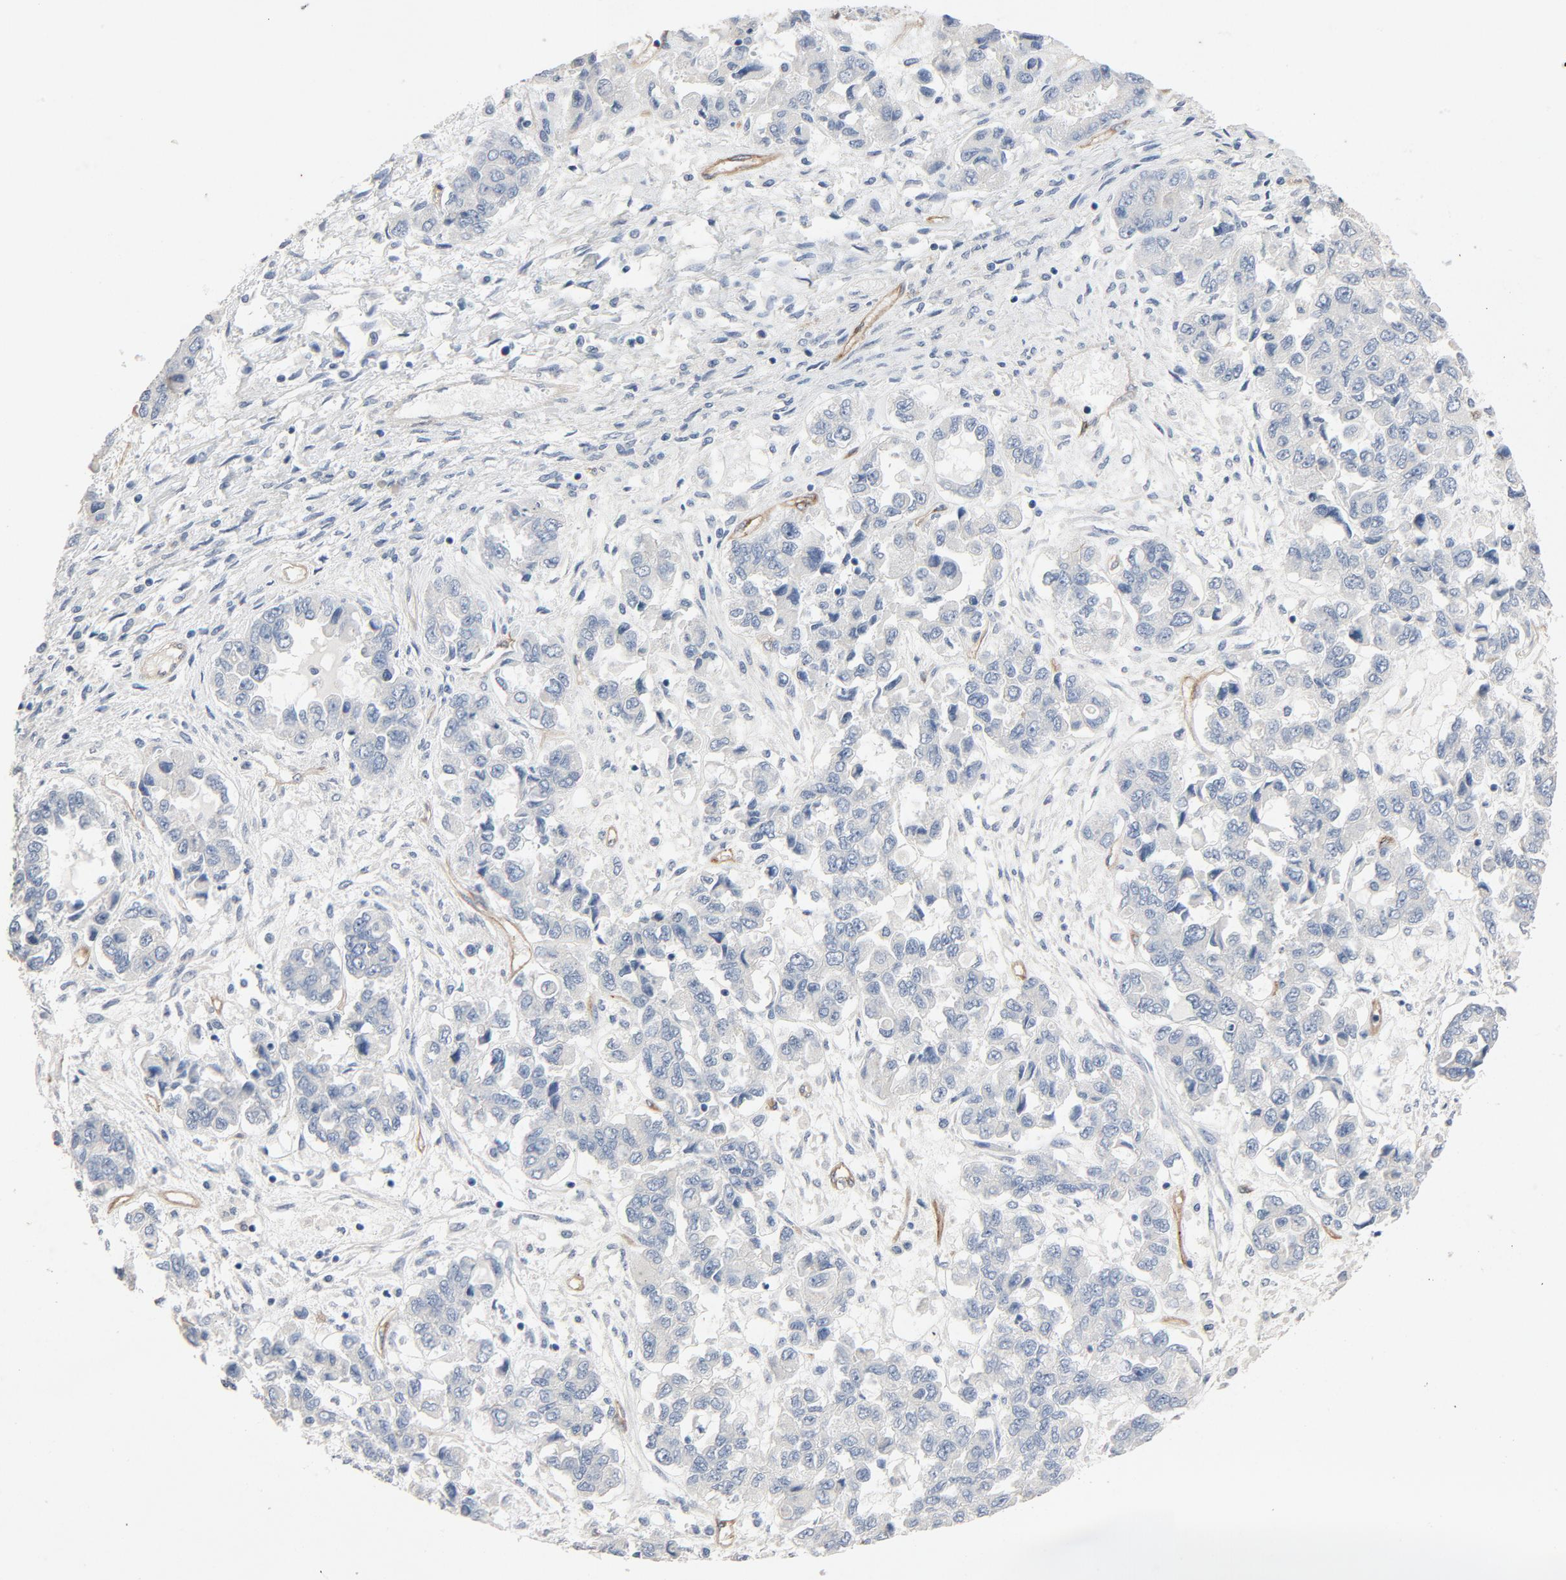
{"staining": {"intensity": "negative", "quantity": "none", "location": "none"}, "tissue": "ovarian cancer", "cell_type": "Tumor cells", "image_type": "cancer", "snomed": [{"axis": "morphology", "description": "Cystadenocarcinoma, serous, NOS"}, {"axis": "topography", "description": "Ovary"}], "caption": "IHC photomicrograph of ovarian serous cystadenocarcinoma stained for a protein (brown), which reveals no staining in tumor cells.", "gene": "KDR", "patient": {"sex": "female", "age": 84}}